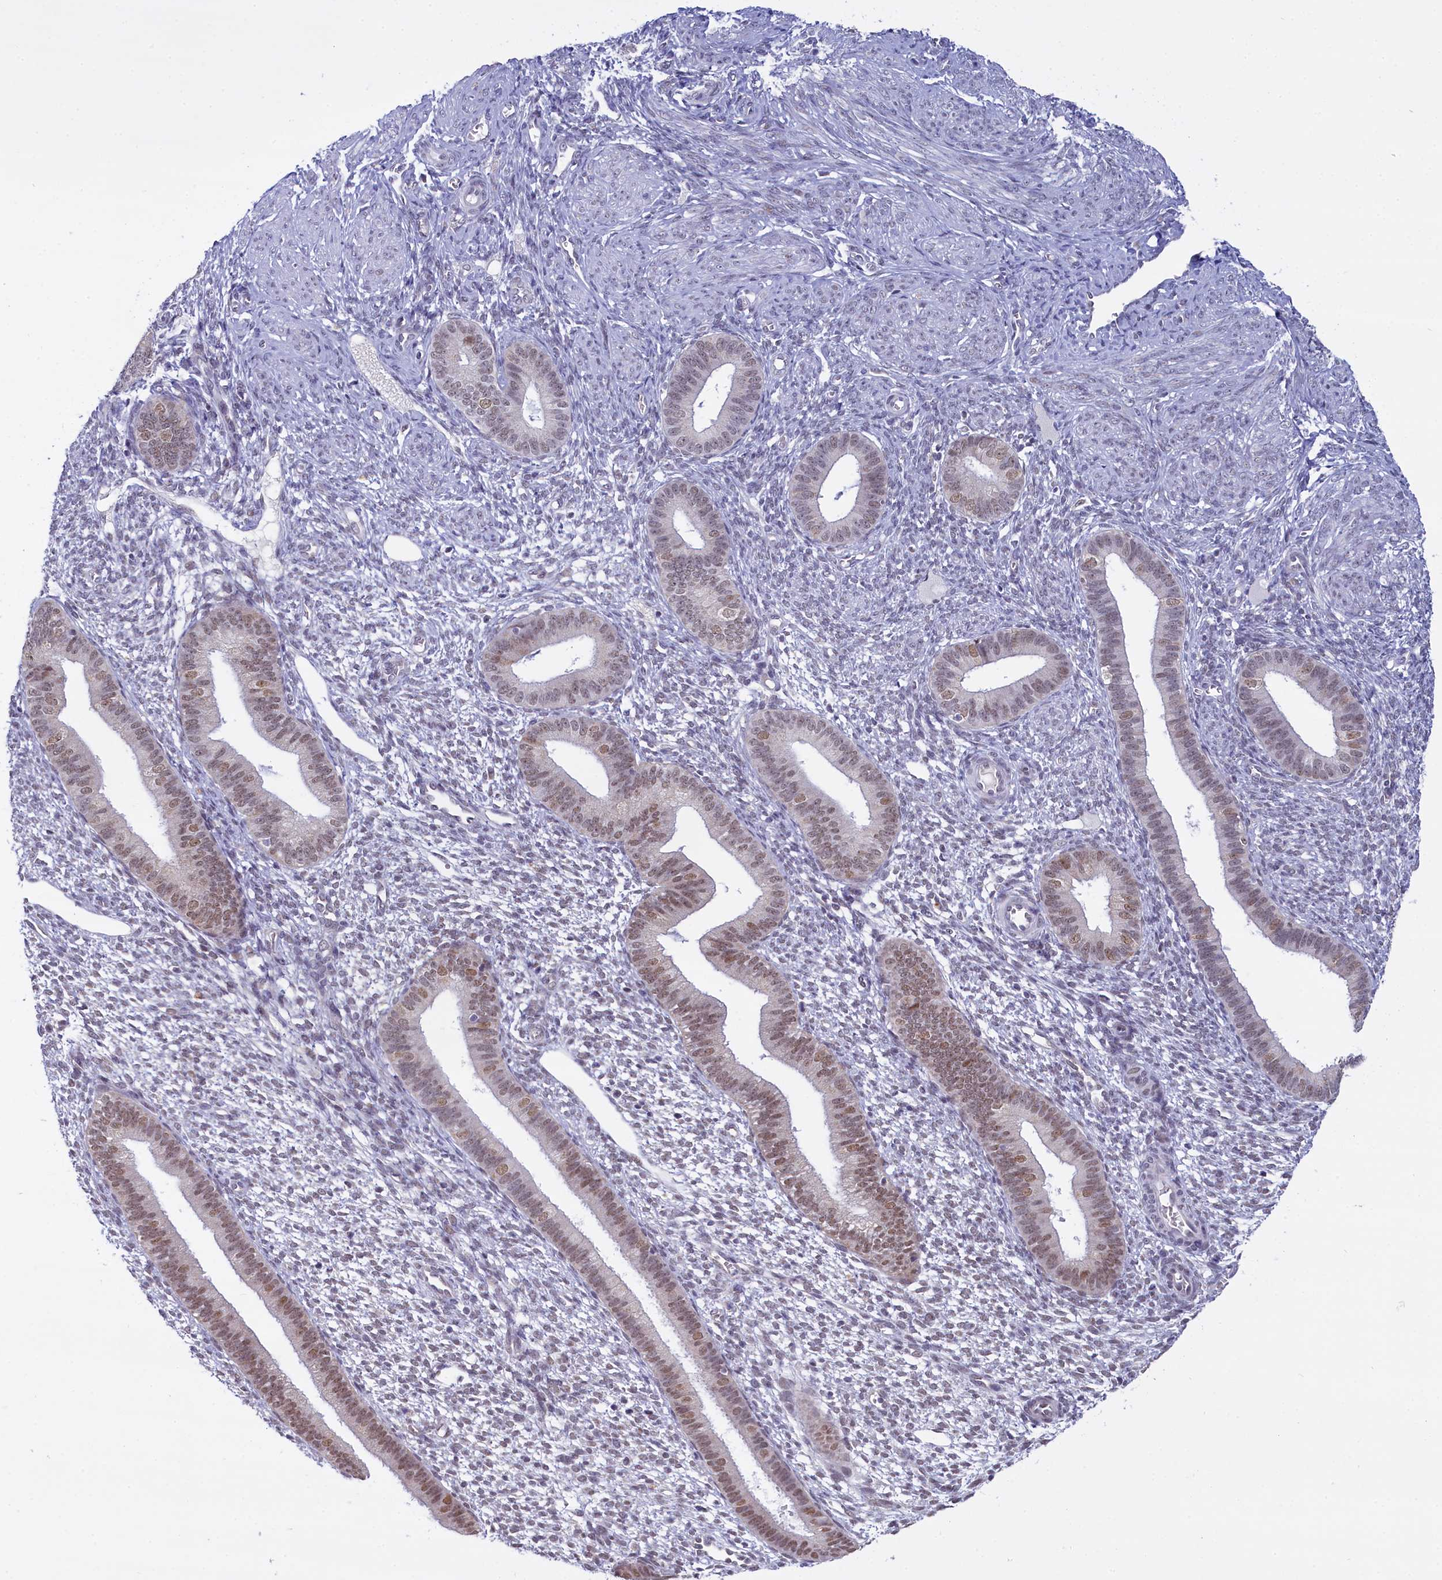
{"staining": {"intensity": "negative", "quantity": "none", "location": "none"}, "tissue": "endometrium", "cell_type": "Cells in endometrial stroma", "image_type": "normal", "snomed": [{"axis": "morphology", "description": "Normal tissue, NOS"}, {"axis": "topography", "description": "Endometrium"}], "caption": "DAB immunohistochemical staining of unremarkable human endometrium demonstrates no significant positivity in cells in endometrial stroma. (Stains: DAB (3,3'-diaminobenzidine) immunohistochemistry (IHC) with hematoxylin counter stain, Microscopy: brightfield microscopy at high magnification).", "gene": "PPHLN1", "patient": {"sex": "female", "age": 46}}